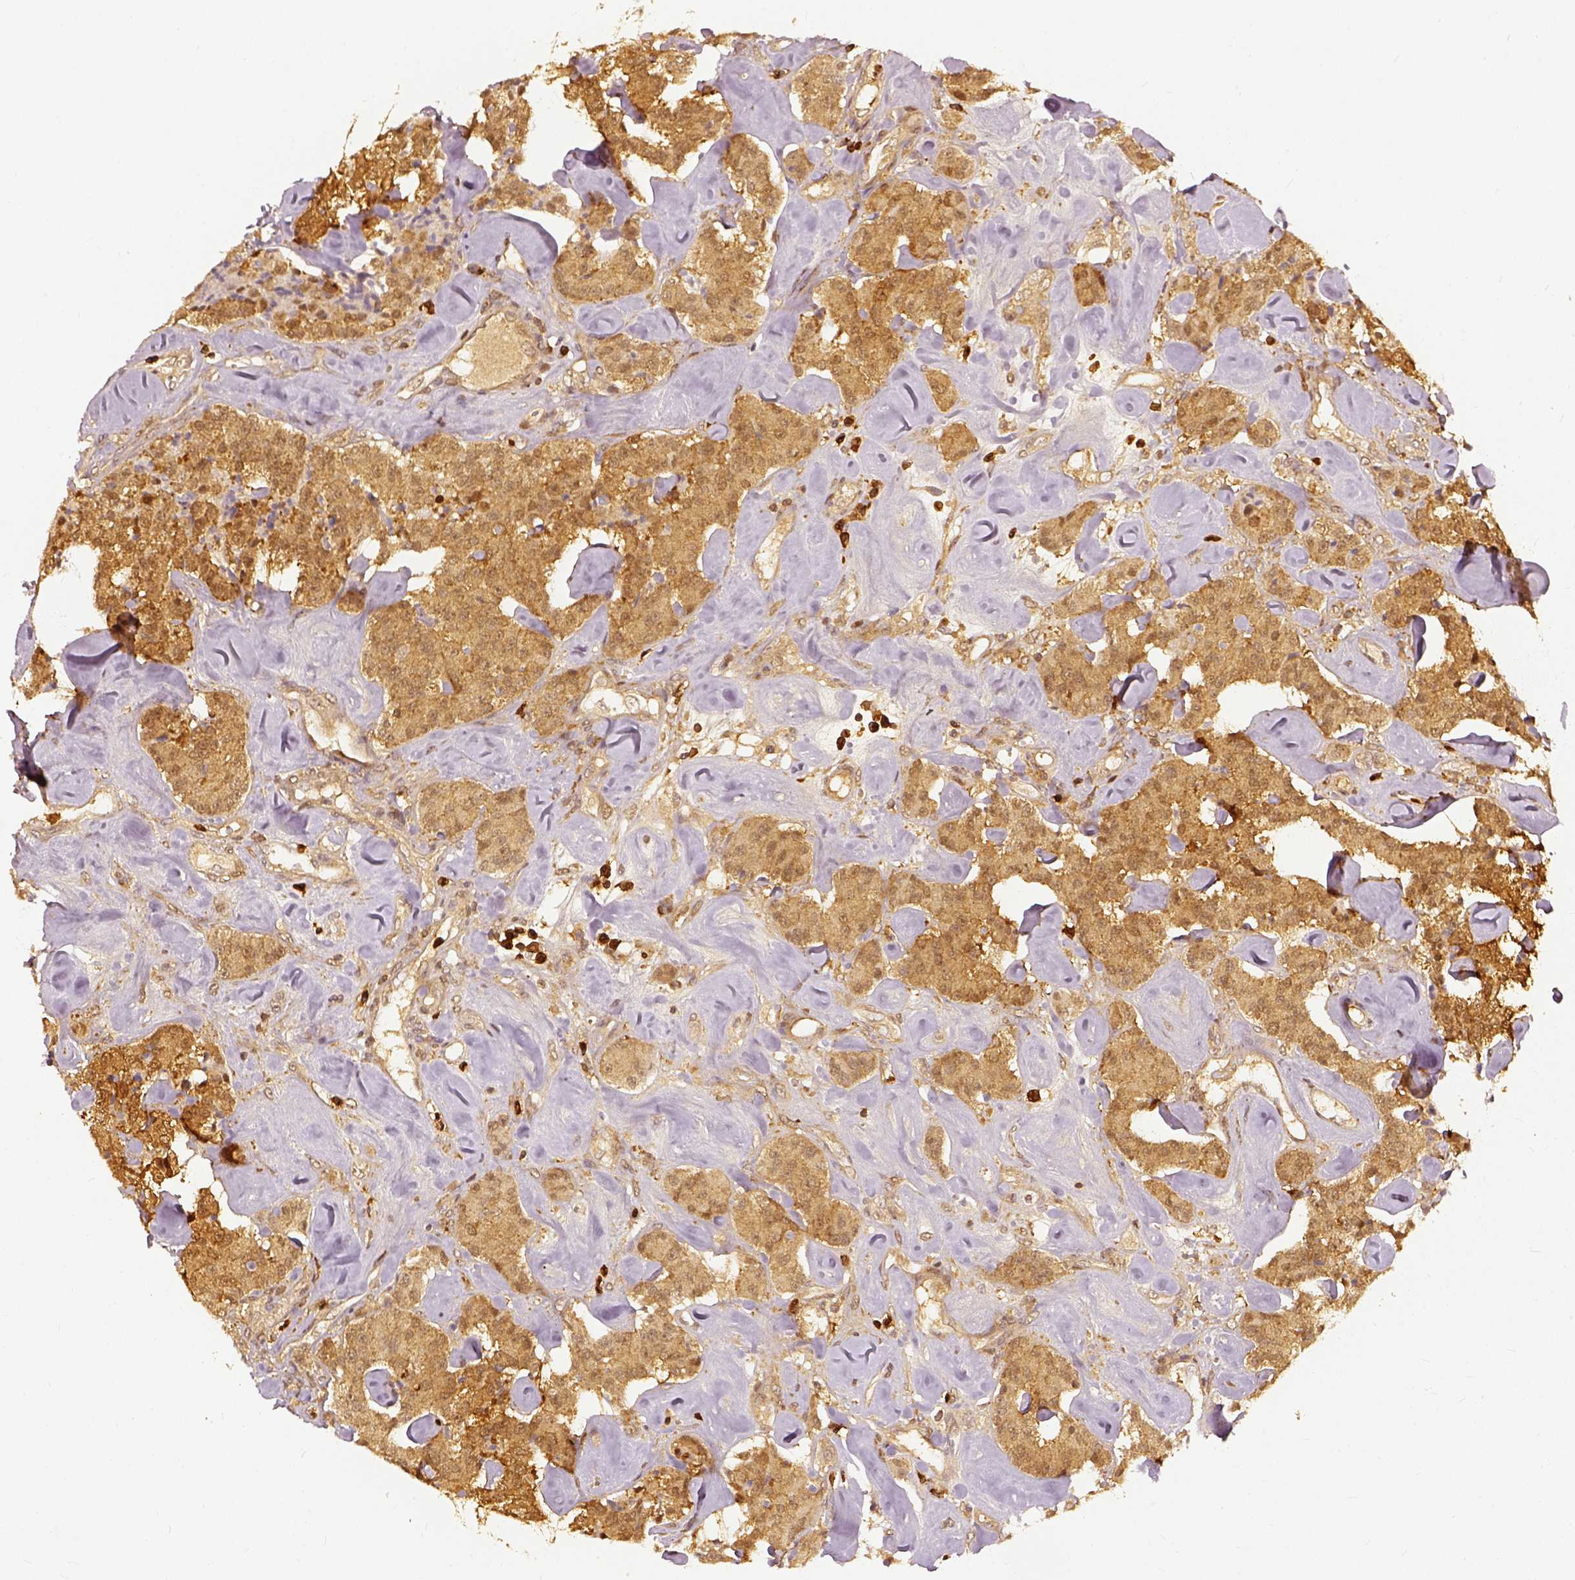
{"staining": {"intensity": "moderate", "quantity": ">75%", "location": "cytoplasmic/membranous"}, "tissue": "carcinoid", "cell_type": "Tumor cells", "image_type": "cancer", "snomed": [{"axis": "morphology", "description": "Carcinoid, malignant, NOS"}, {"axis": "topography", "description": "Pancreas"}], "caption": "Tumor cells display medium levels of moderate cytoplasmic/membranous expression in approximately >75% of cells in carcinoid. The staining was performed using DAB (3,3'-diaminobenzidine) to visualize the protein expression in brown, while the nuclei were stained in blue with hematoxylin (Magnification: 20x).", "gene": "GPI", "patient": {"sex": "male", "age": 41}}